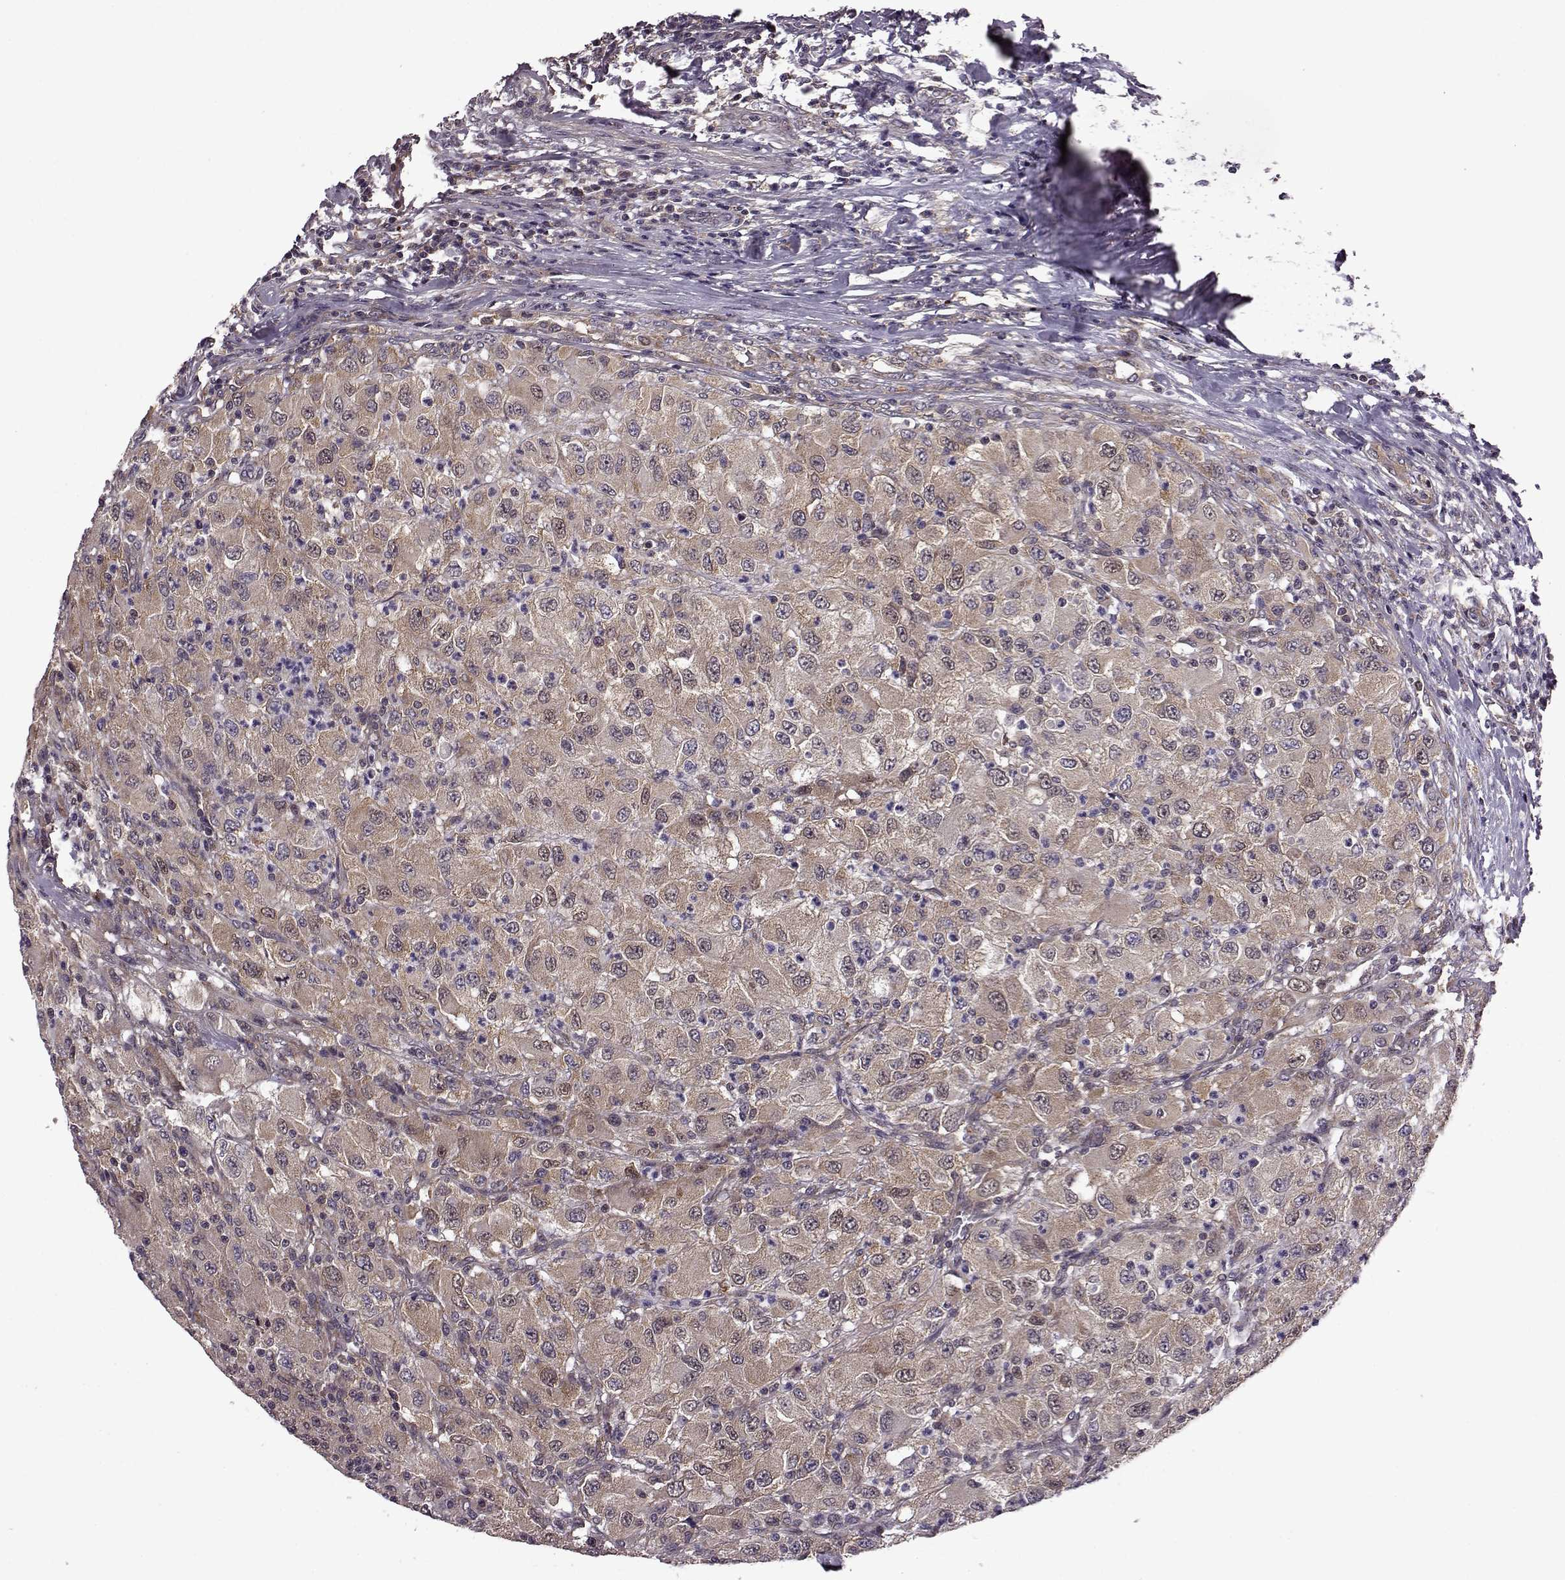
{"staining": {"intensity": "moderate", "quantity": ">75%", "location": "nuclear"}, "tissue": "renal cancer", "cell_type": "Tumor cells", "image_type": "cancer", "snomed": [{"axis": "morphology", "description": "Adenocarcinoma, NOS"}, {"axis": "topography", "description": "Kidney"}], "caption": "A micrograph of human adenocarcinoma (renal) stained for a protein demonstrates moderate nuclear brown staining in tumor cells. (DAB = brown stain, brightfield microscopy at high magnification).", "gene": "URI1", "patient": {"sex": "female", "age": 67}}